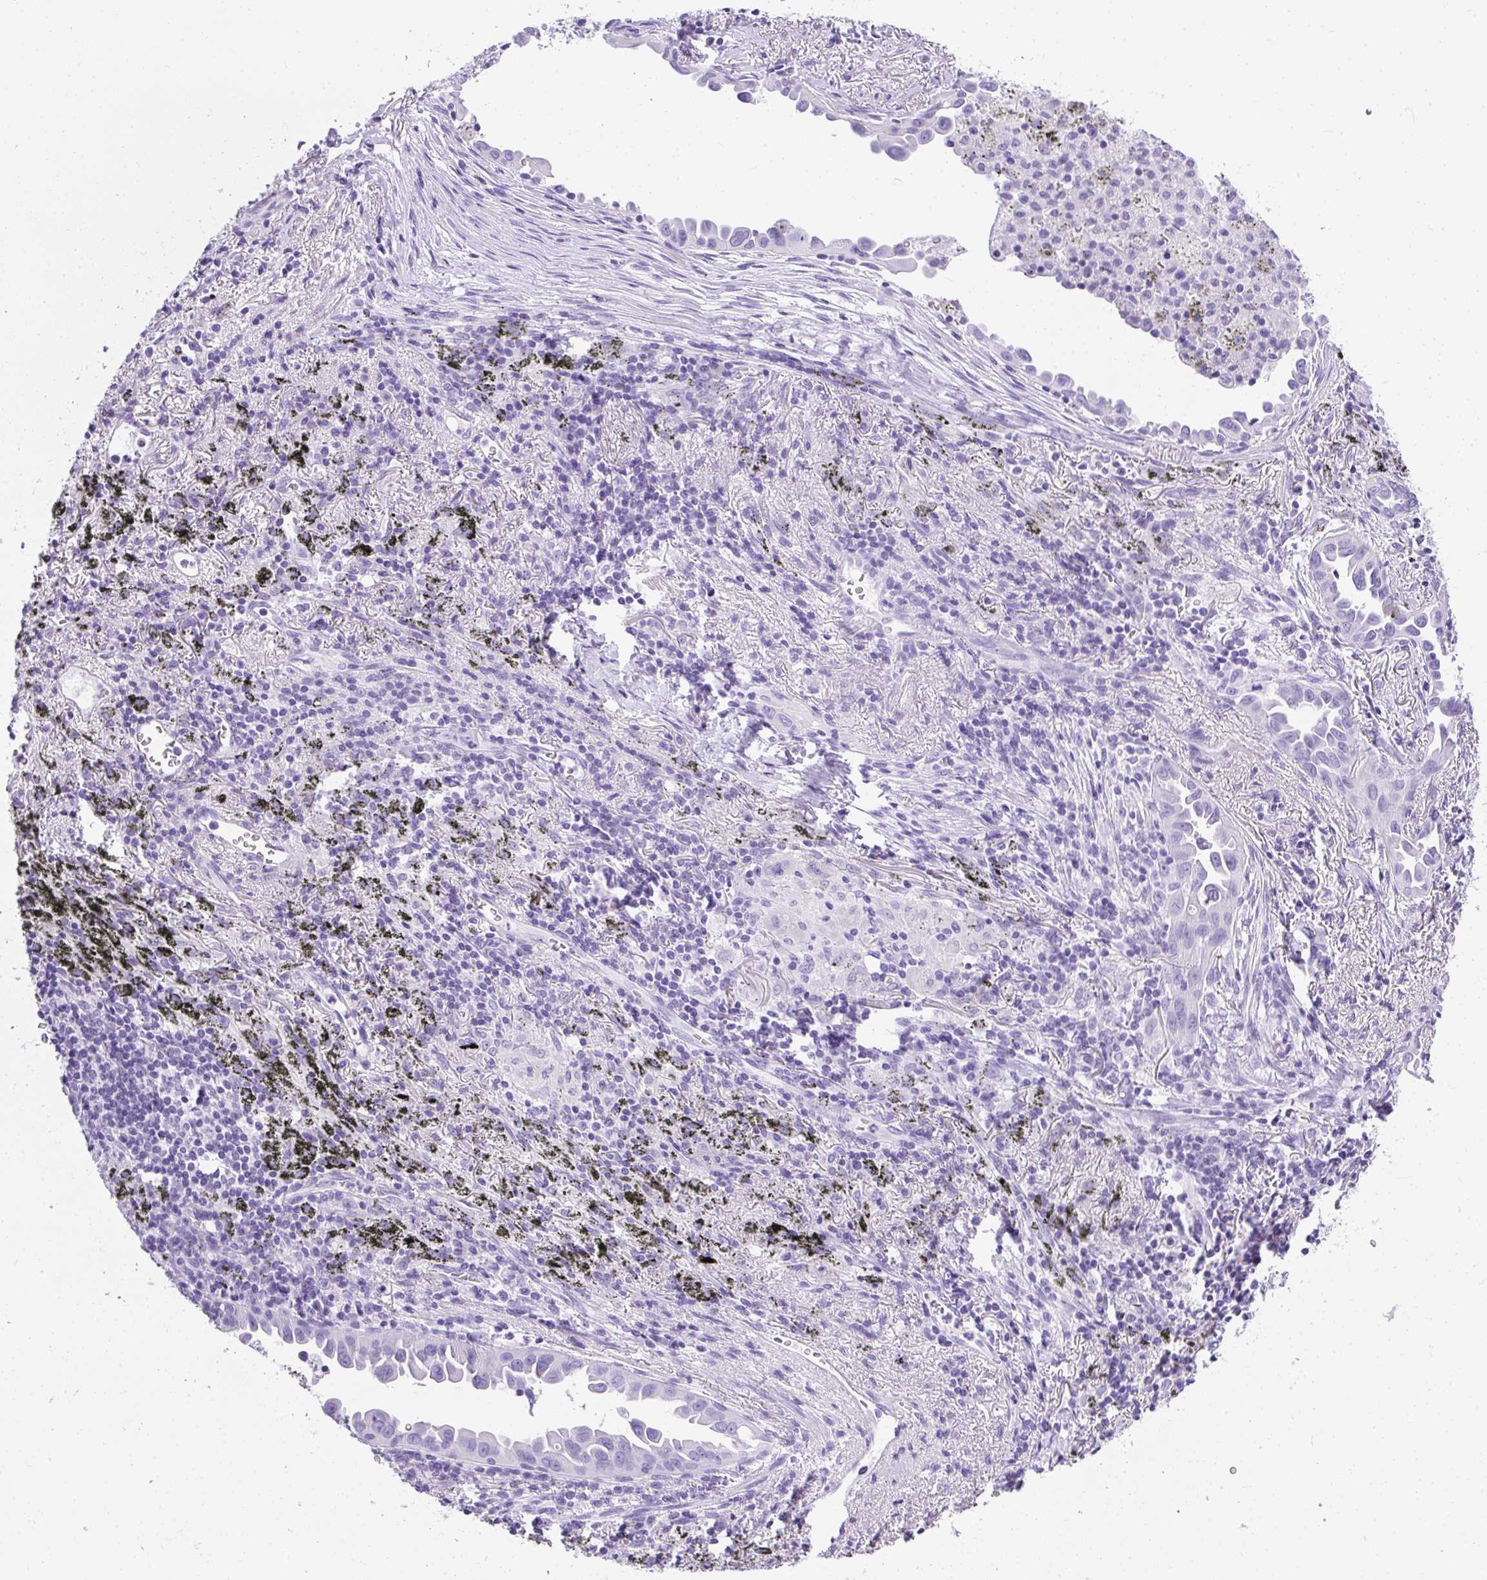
{"staining": {"intensity": "negative", "quantity": "none", "location": "none"}, "tissue": "lung cancer", "cell_type": "Tumor cells", "image_type": "cancer", "snomed": [{"axis": "morphology", "description": "Adenocarcinoma, NOS"}, {"axis": "topography", "description": "Lung"}], "caption": "Immunohistochemical staining of human adenocarcinoma (lung) exhibits no significant positivity in tumor cells.", "gene": "AVIL", "patient": {"sex": "male", "age": 68}}